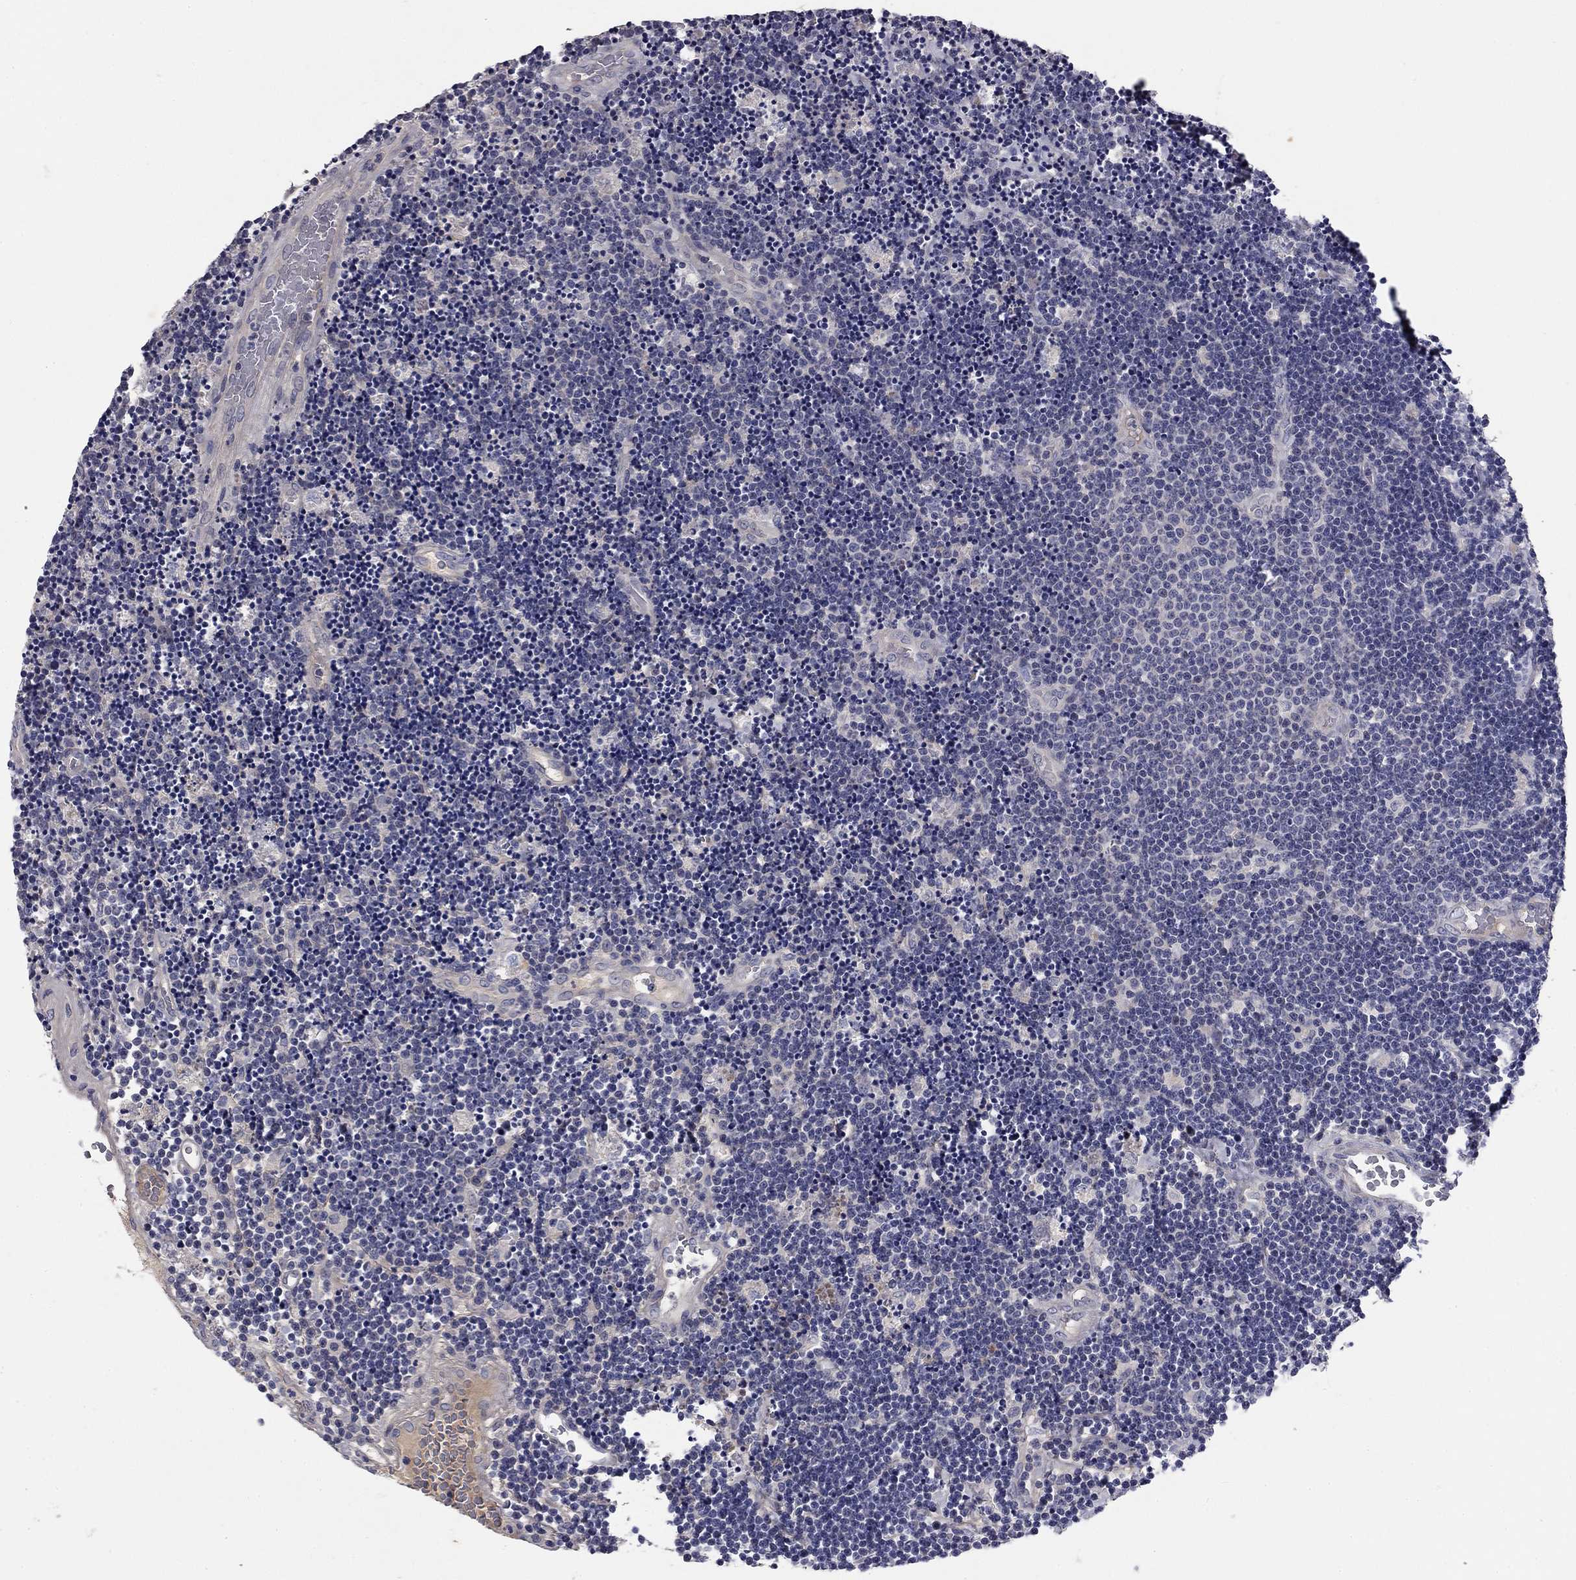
{"staining": {"intensity": "negative", "quantity": "none", "location": "none"}, "tissue": "lymphoma", "cell_type": "Tumor cells", "image_type": "cancer", "snomed": [{"axis": "morphology", "description": "Malignant lymphoma, non-Hodgkin's type, Low grade"}, {"axis": "topography", "description": "Brain"}], "caption": "Immunohistochemical staining of low-grade malignant lymphoma, non-Hodgkin's type exhibits no significant expression in tumor cells.", "gene": "COL2A1", "patient": {"sex": "female", "age": 66}}